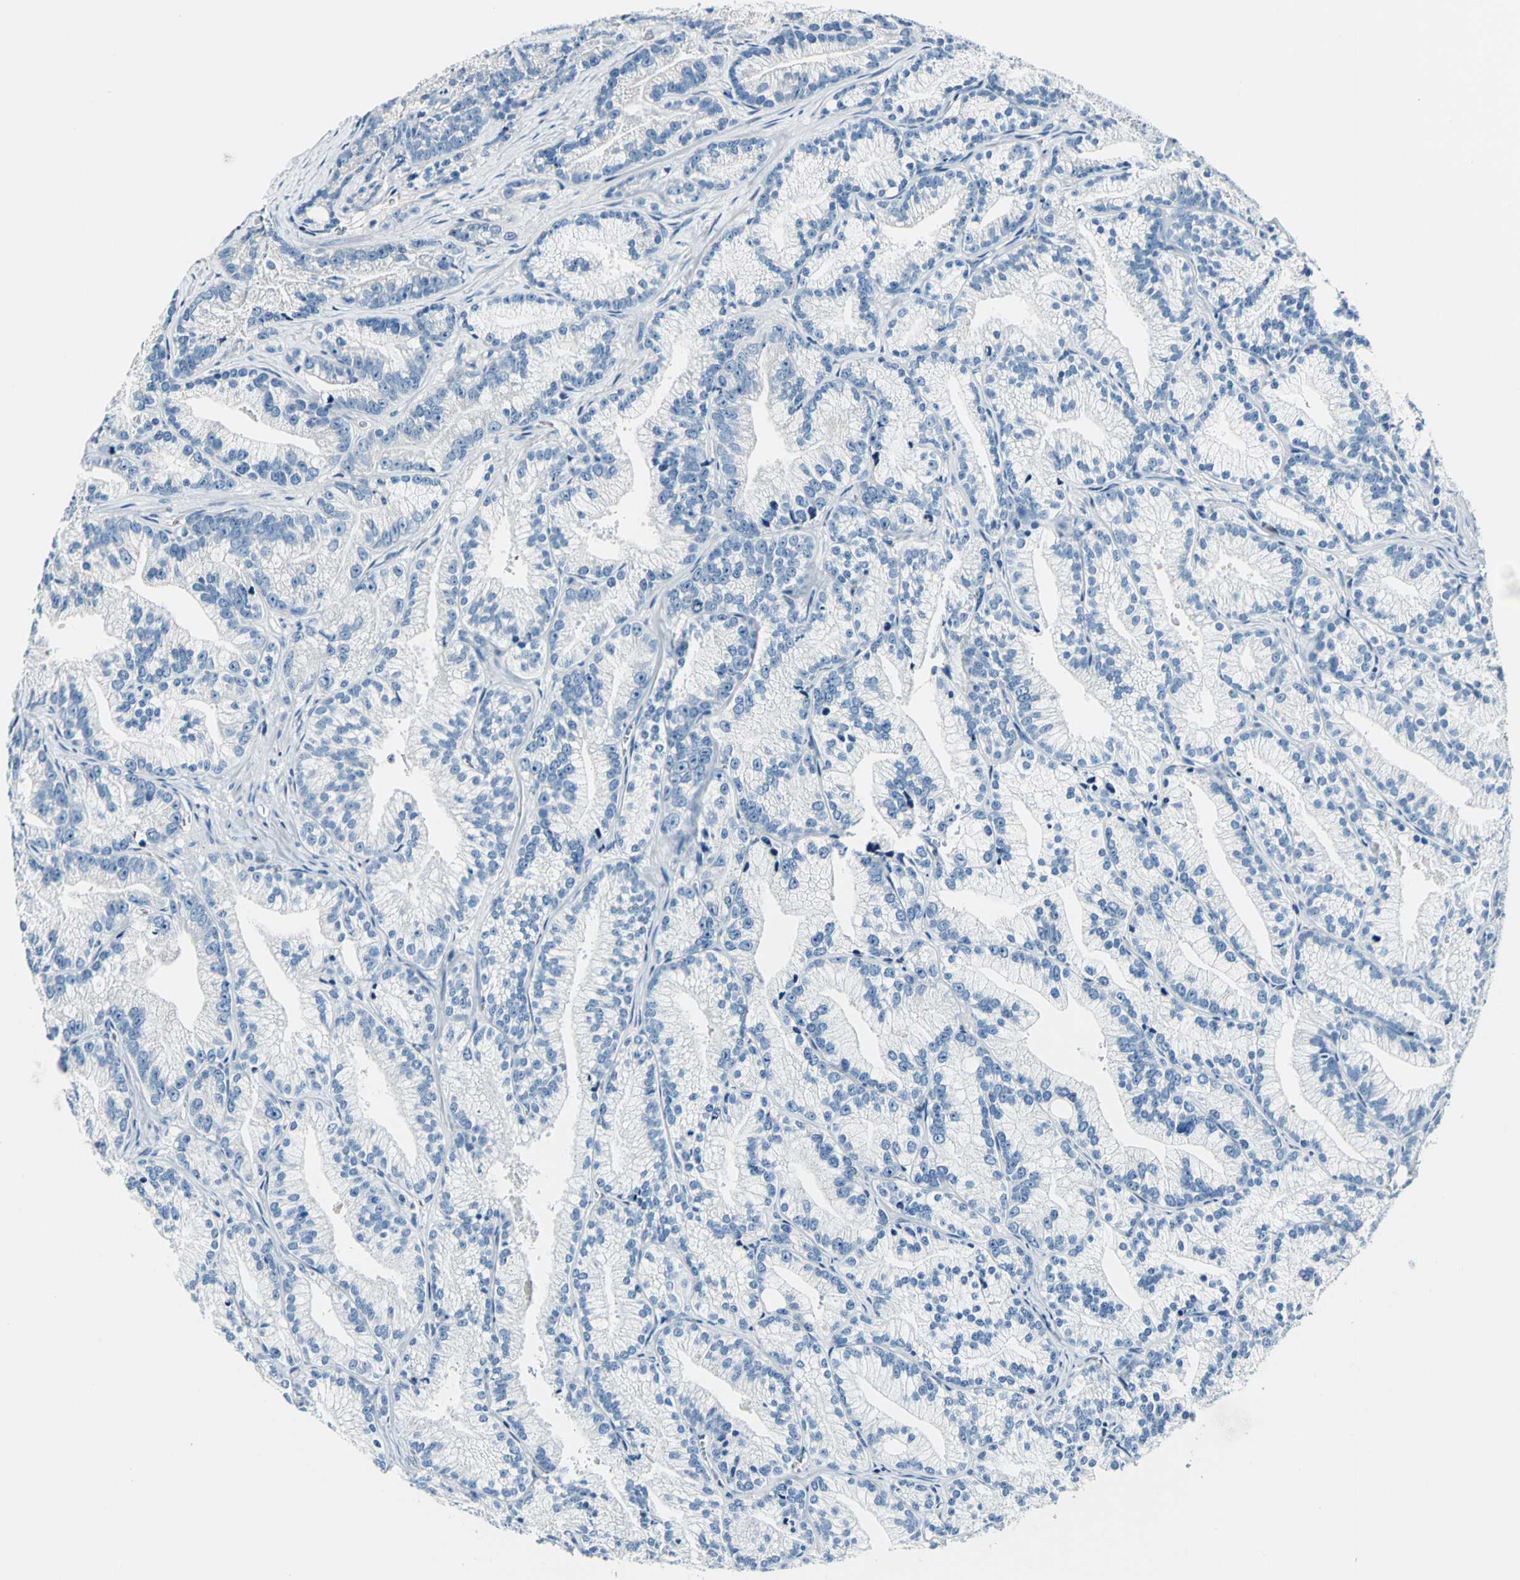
{"staining": {"intensity": "negative", "quantity": "none", "location": "none"}, "tissue": "prostate cancer", "cell_type": "Tumor cells", "image_type": "cancer", "snomed": [{"axis": "morphology", "description": "Adenocarcinoma, Low grade"}, {"axis": "topography", "description": "Prostate"}], "caption": "The immunohistochemistry (IHC) photomicrograph has no significant staining in tumor cells of low-grade adenocarcinoma (prostate) tissue.", "gene": "COL6A3", "patient": {"sex": "male", "age": 89}}